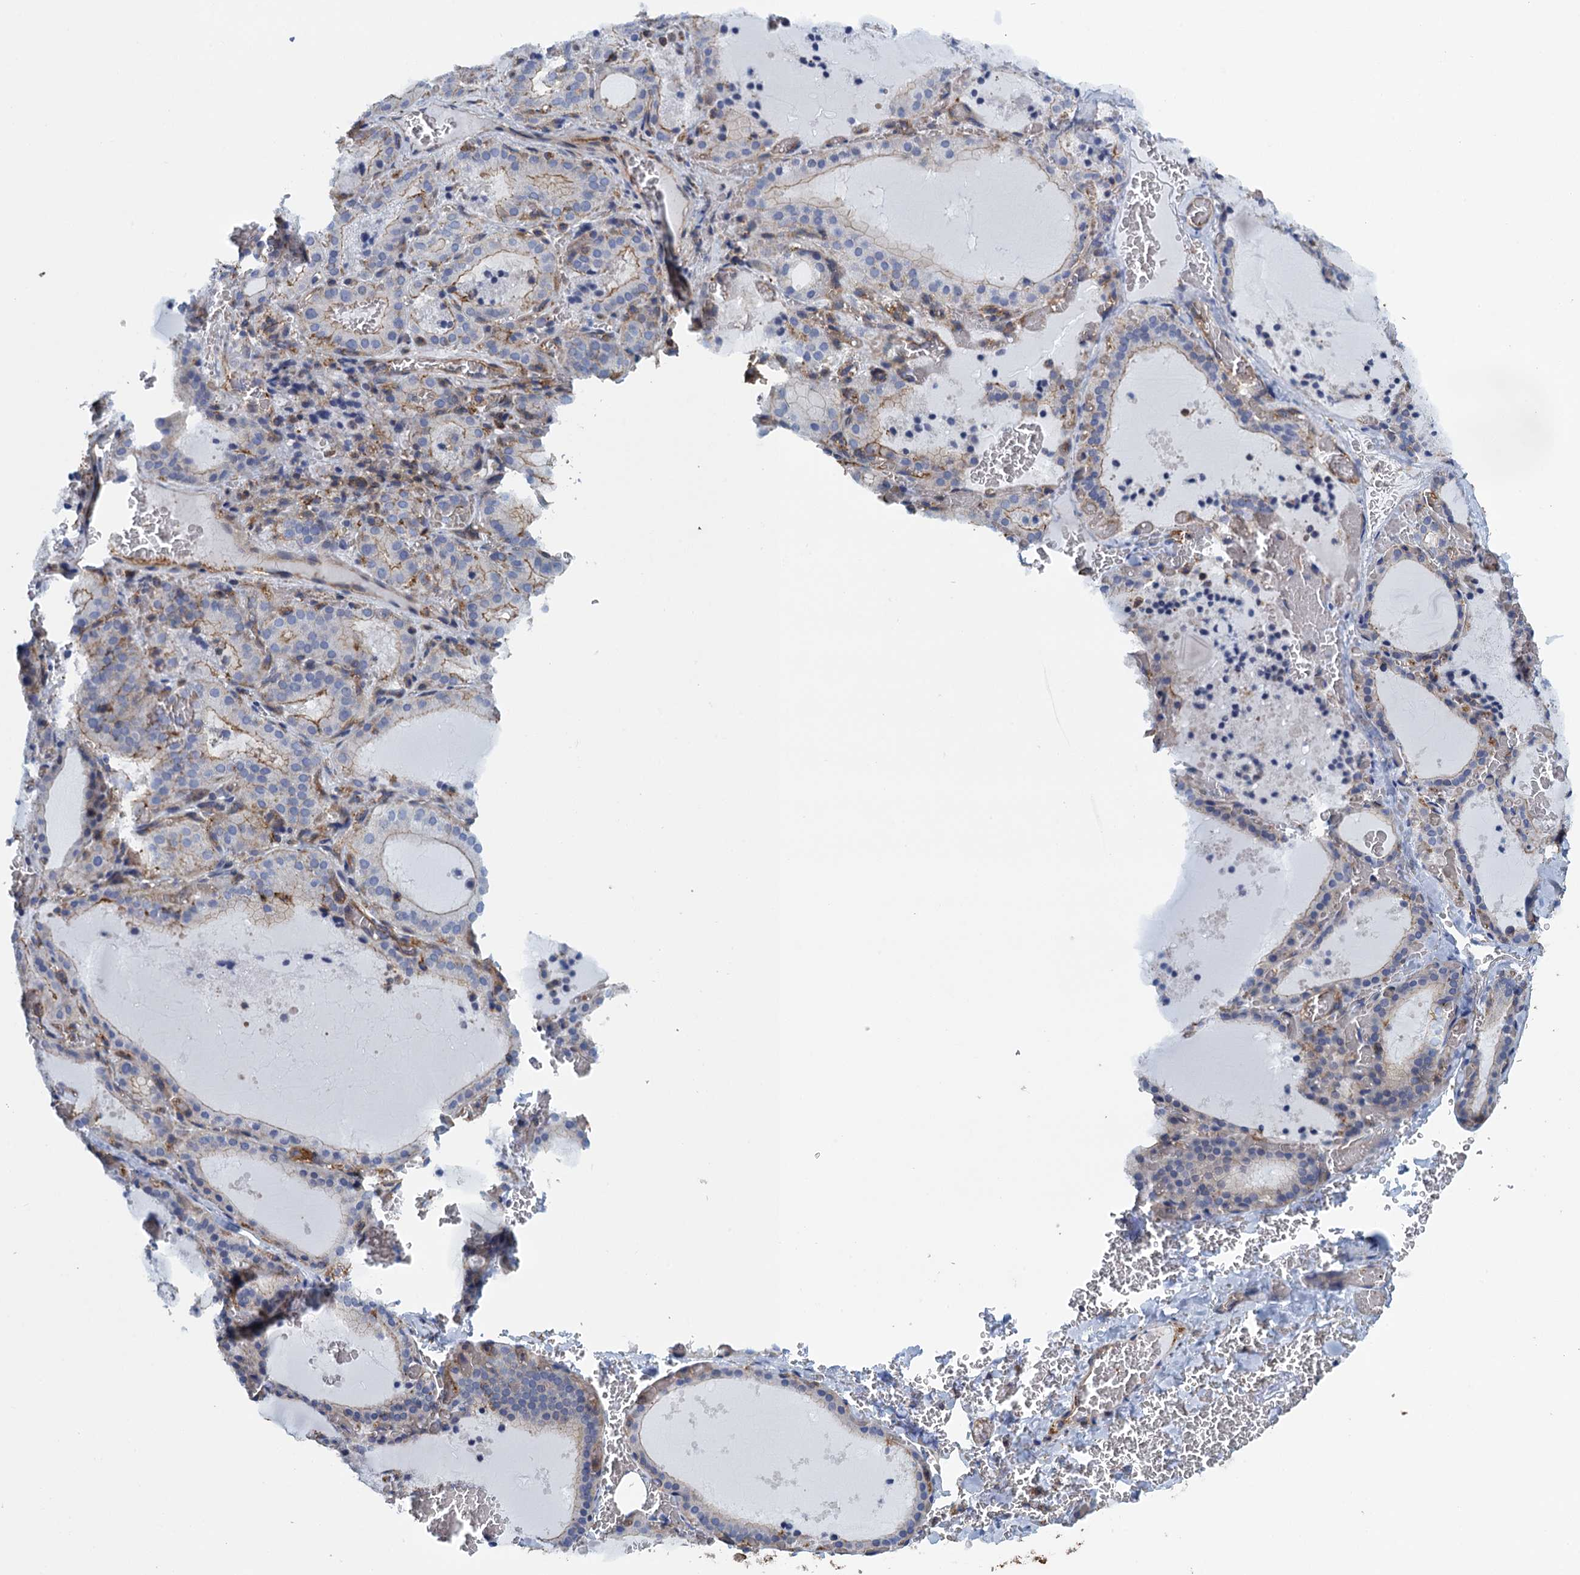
{"staining": {"intensity": "moderate", "quantity": "<25%", "location": "cytoplasmic/membranous"}, "tissue": "thyroid gland", "cell_type": "Glandular cells", "image_type": "normal", "snomed": [{"axis": "morphology", "description": "Normal tissue, NOS"}, {"axis": "topography", "description": "Thyroid gland"}], "caption": "Thyroid gland stained with immunohistochemistry exhibits moderate cytoplasmic/membranous positivity in approximately <25% of glandular cells.", "gene": "PROSER2", "patient": {"sex": "female", "age": 39}}